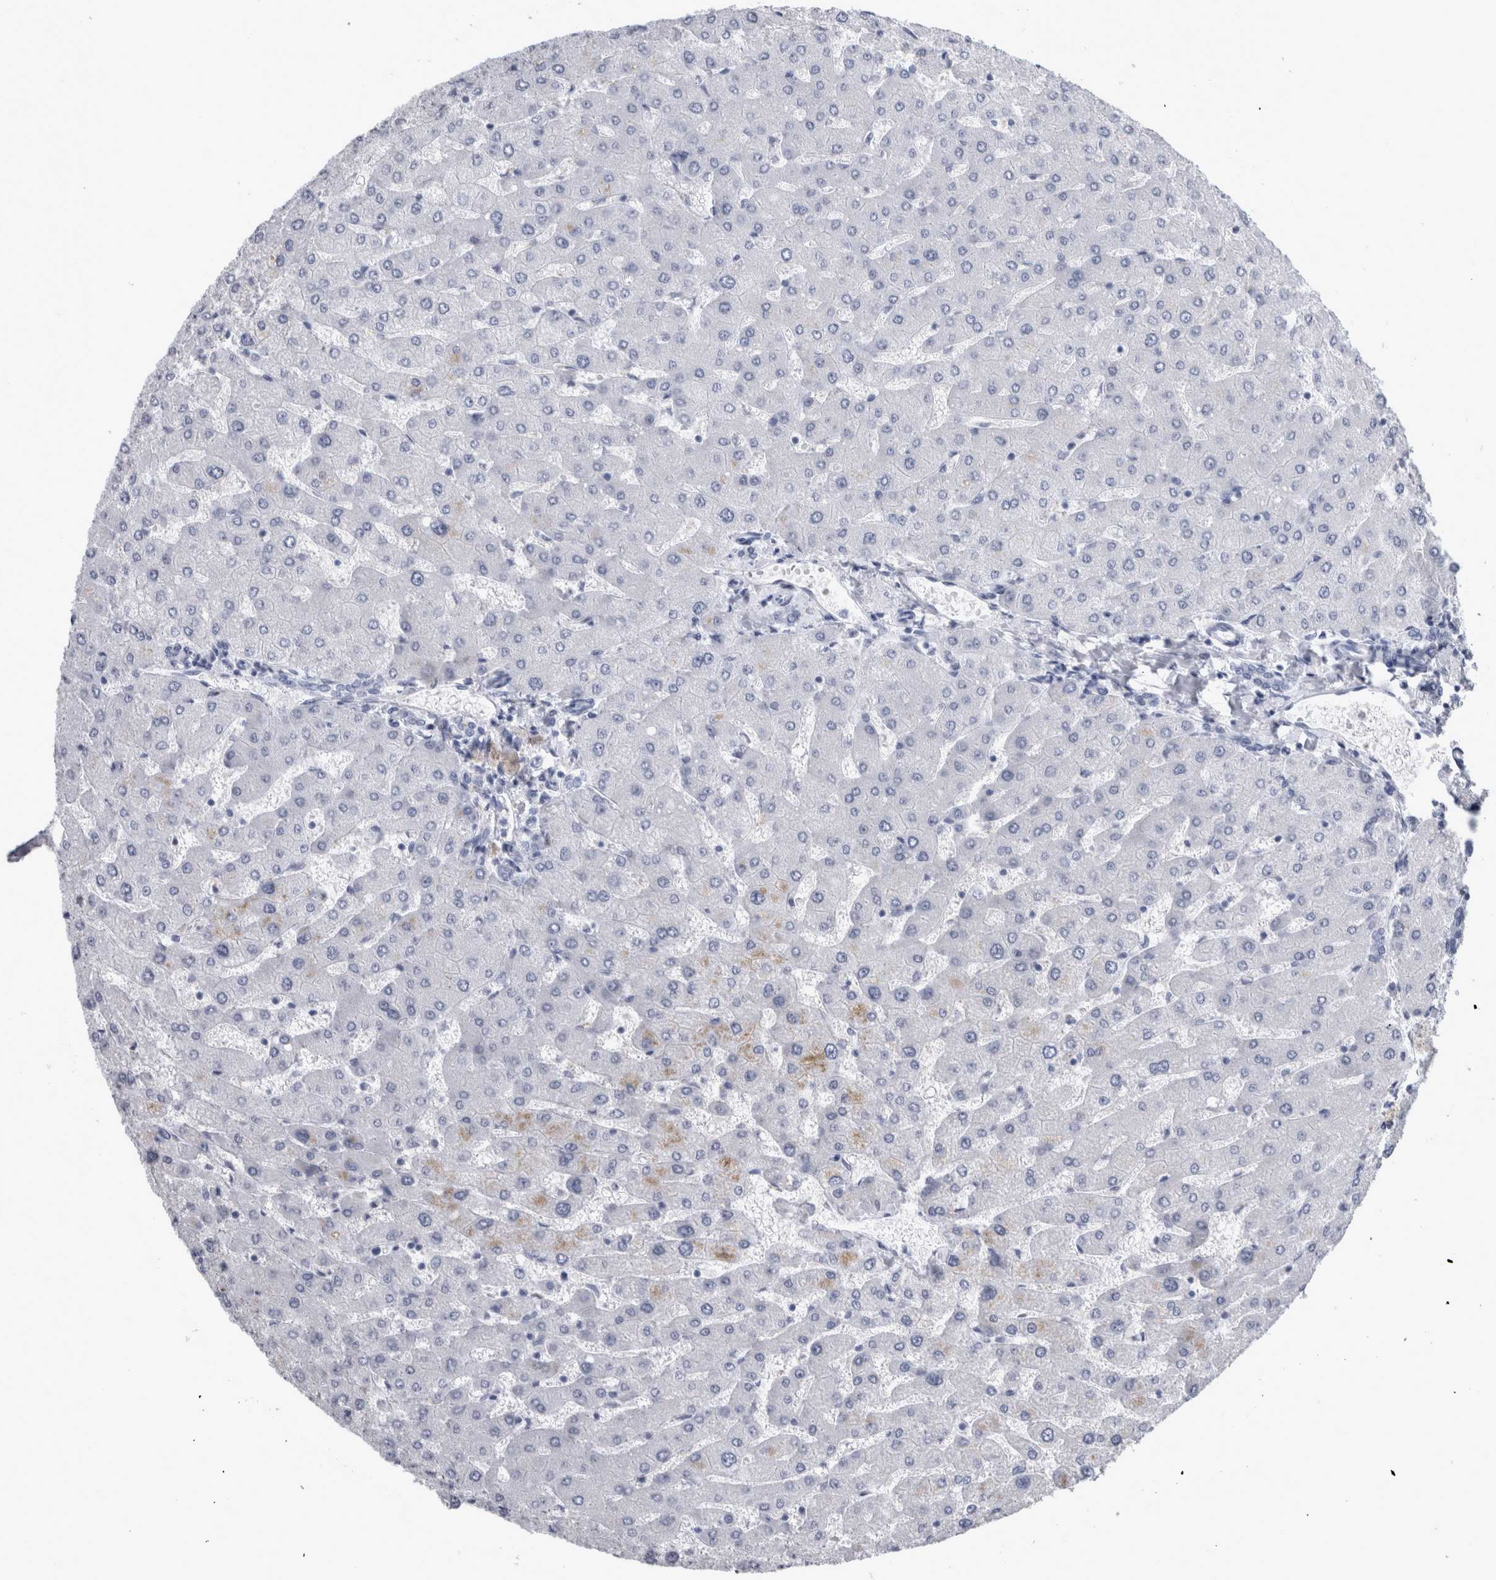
{"staining": {"intensity": "negative", "quantity": "none", "location": "none"}, "tissue": "liver", "cell_type": "Cholangiocytes", "image_type": "normal", "snomed": [{"axis": "morphology", "description": "Normal tissue, NOS"}, {"axis": "topography", "description": "Liver"}], "caption": "Cholangiocytes show no significant expression in normal liver. Brightfield microscopy of immunohistochemistry stained with DAB (3,3'-diaminobenzidine) (brown) and hematoxylin (blue), captured at high magnification.", "gene": "PAX5", "patient": {"sex": "male", "age": 55}}